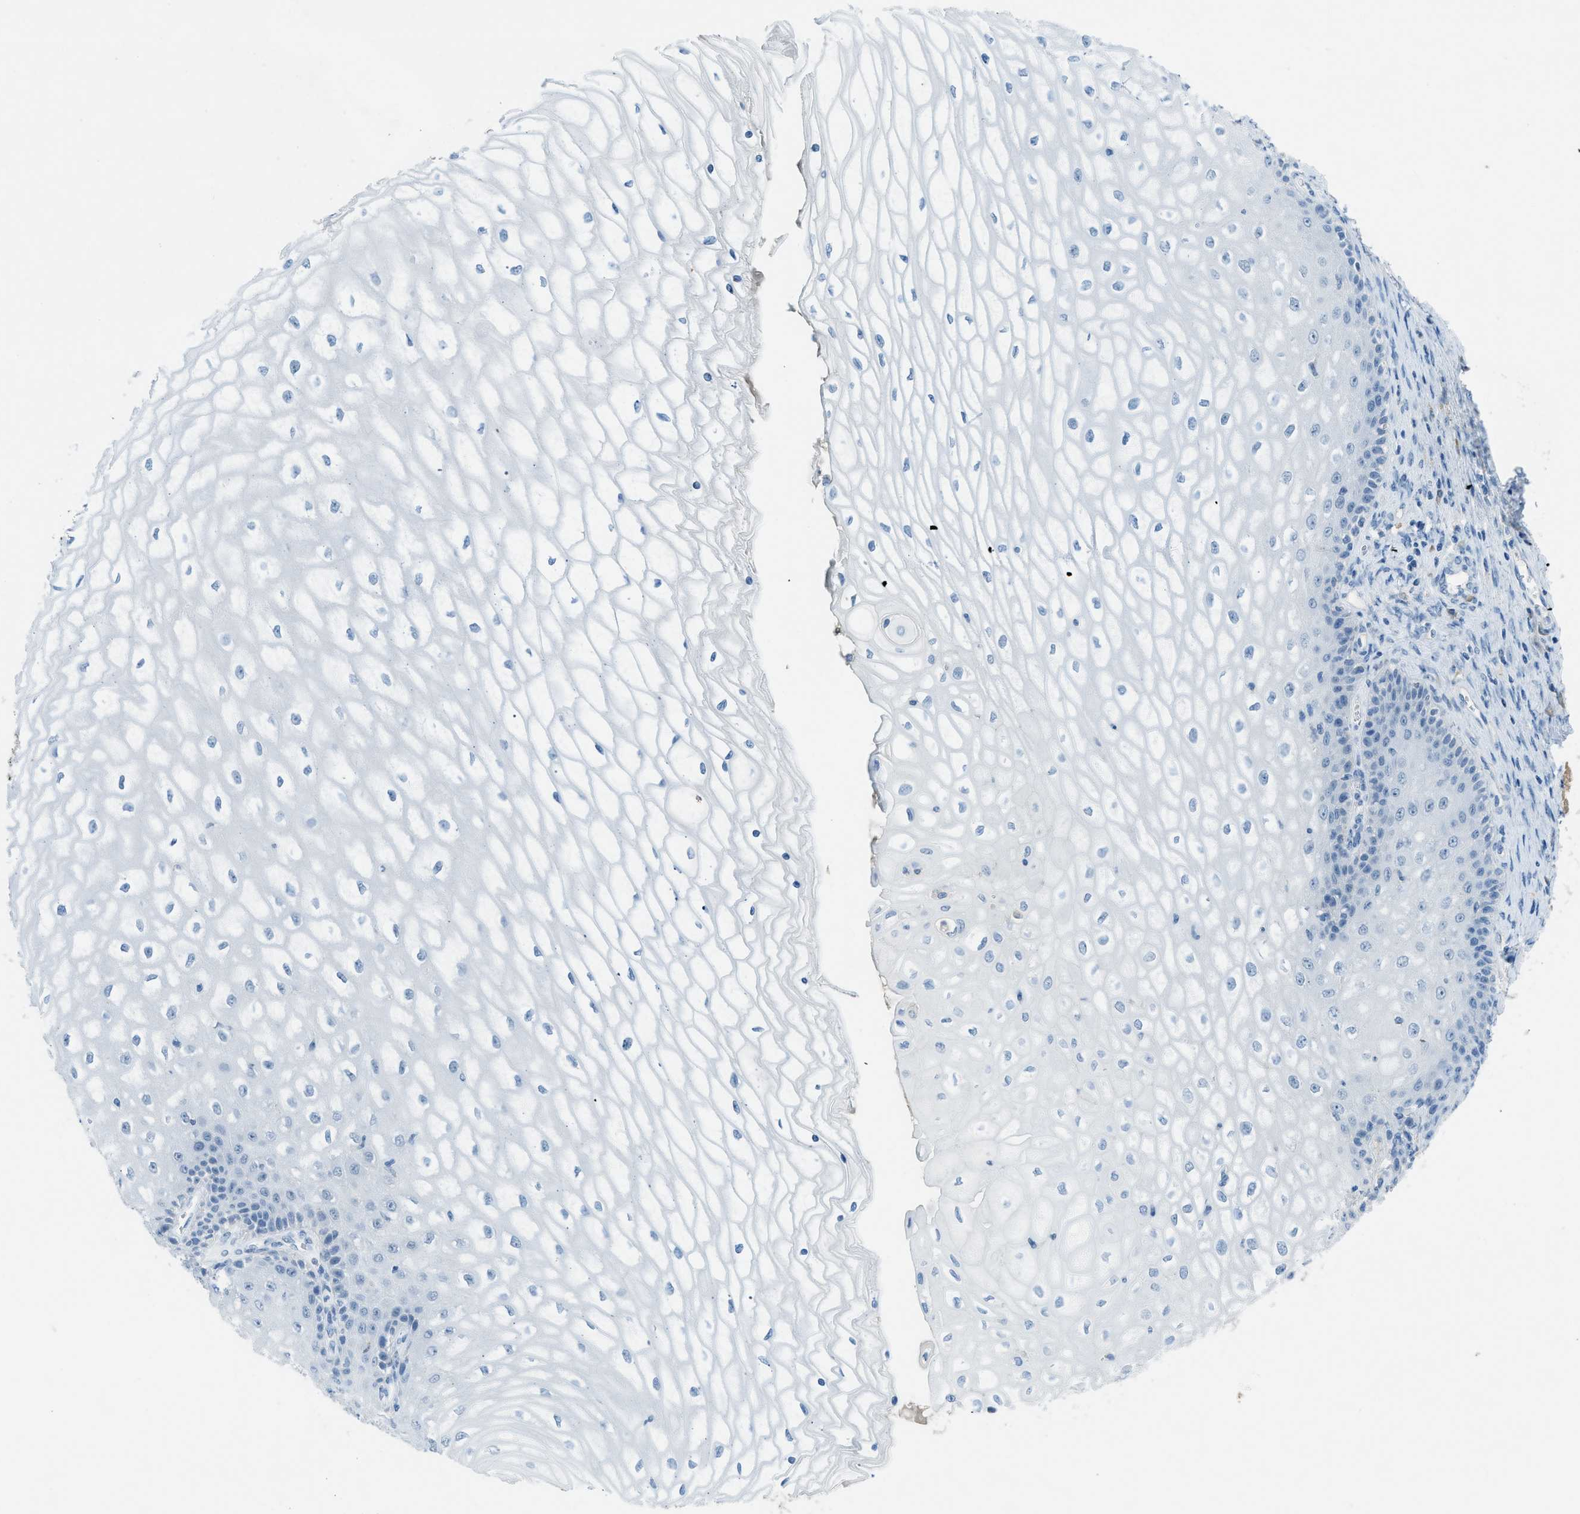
{"staining": {"intensity": "weak", "quantity": "<25%", "location": "cytoplasmic/membranous"}, "tissue": "cervical cancer", "cell_type": "Tumor cells", "image_type": "cancer", "snomed": [{"axis": "morphology", "description": "Adenocarcinoma, NOS"}, {"axis": "topography", "description": "Cervix"}], "caption": "This is an immunohistochemistry (IHC) micrograph of human cervical adenocarcinoma. There is no staining in tumor cells.", "gene": "KLHL8", "patient": {"sex": "female", "age": 44}}